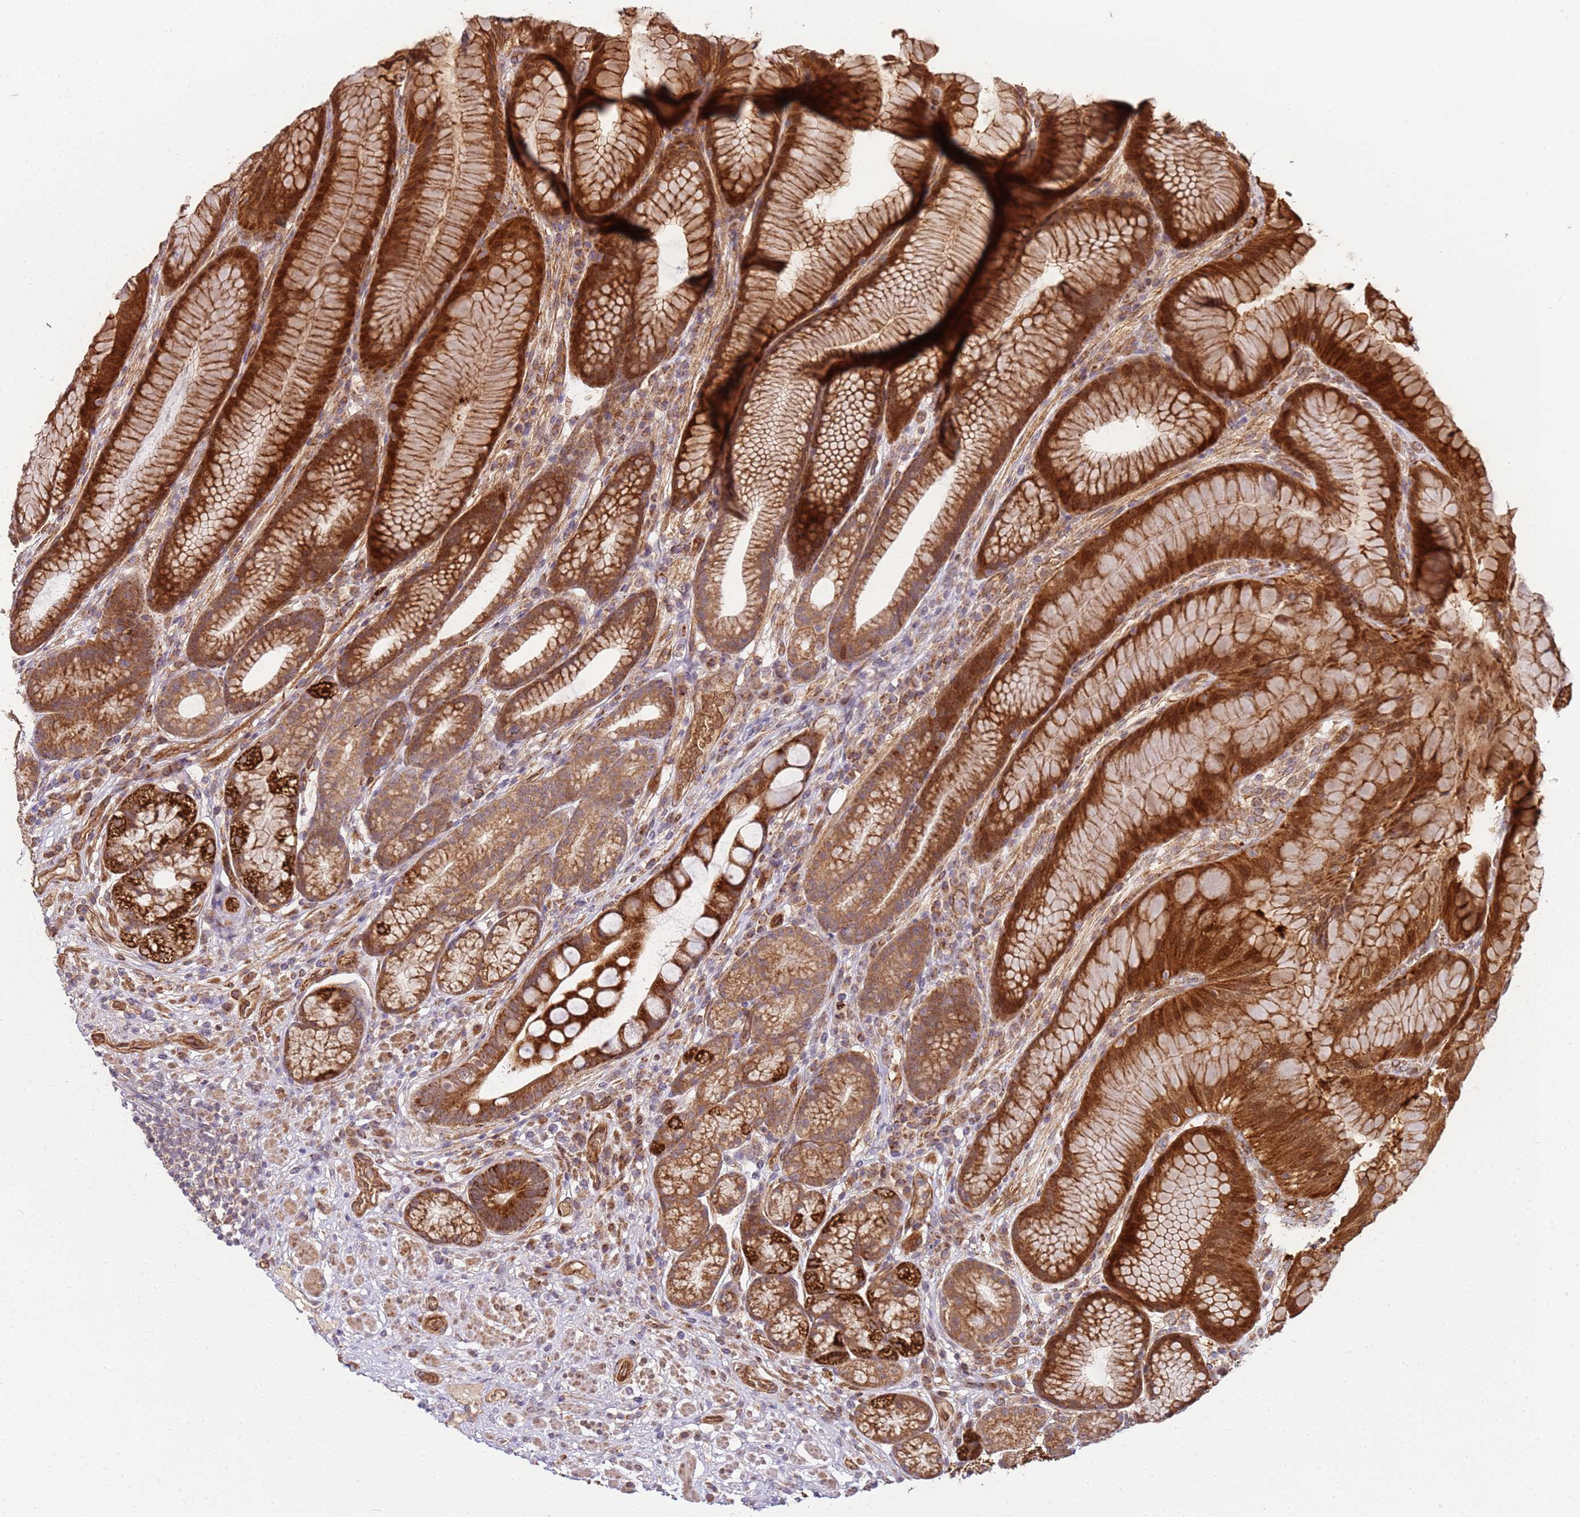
{"staining": {"intensity": "strong", "quantity": ">75%", "location": "cytoplasmic/membranous"}, "tissue": "stomach", "cell_type": "Glandular cells", "image_type": "normal", "snomed": [{"axis": "morphology", "description": "Normal tissue, NOS"}, {"axis": "topography", "description": "Stomach"}], "caption": "Strong cytoplasmic/membranous staining is identified in approximately >75% of glandular cells in normal stomach.", "gene": "TM2D2", "patient": {"sex": "male", "age": 57}}